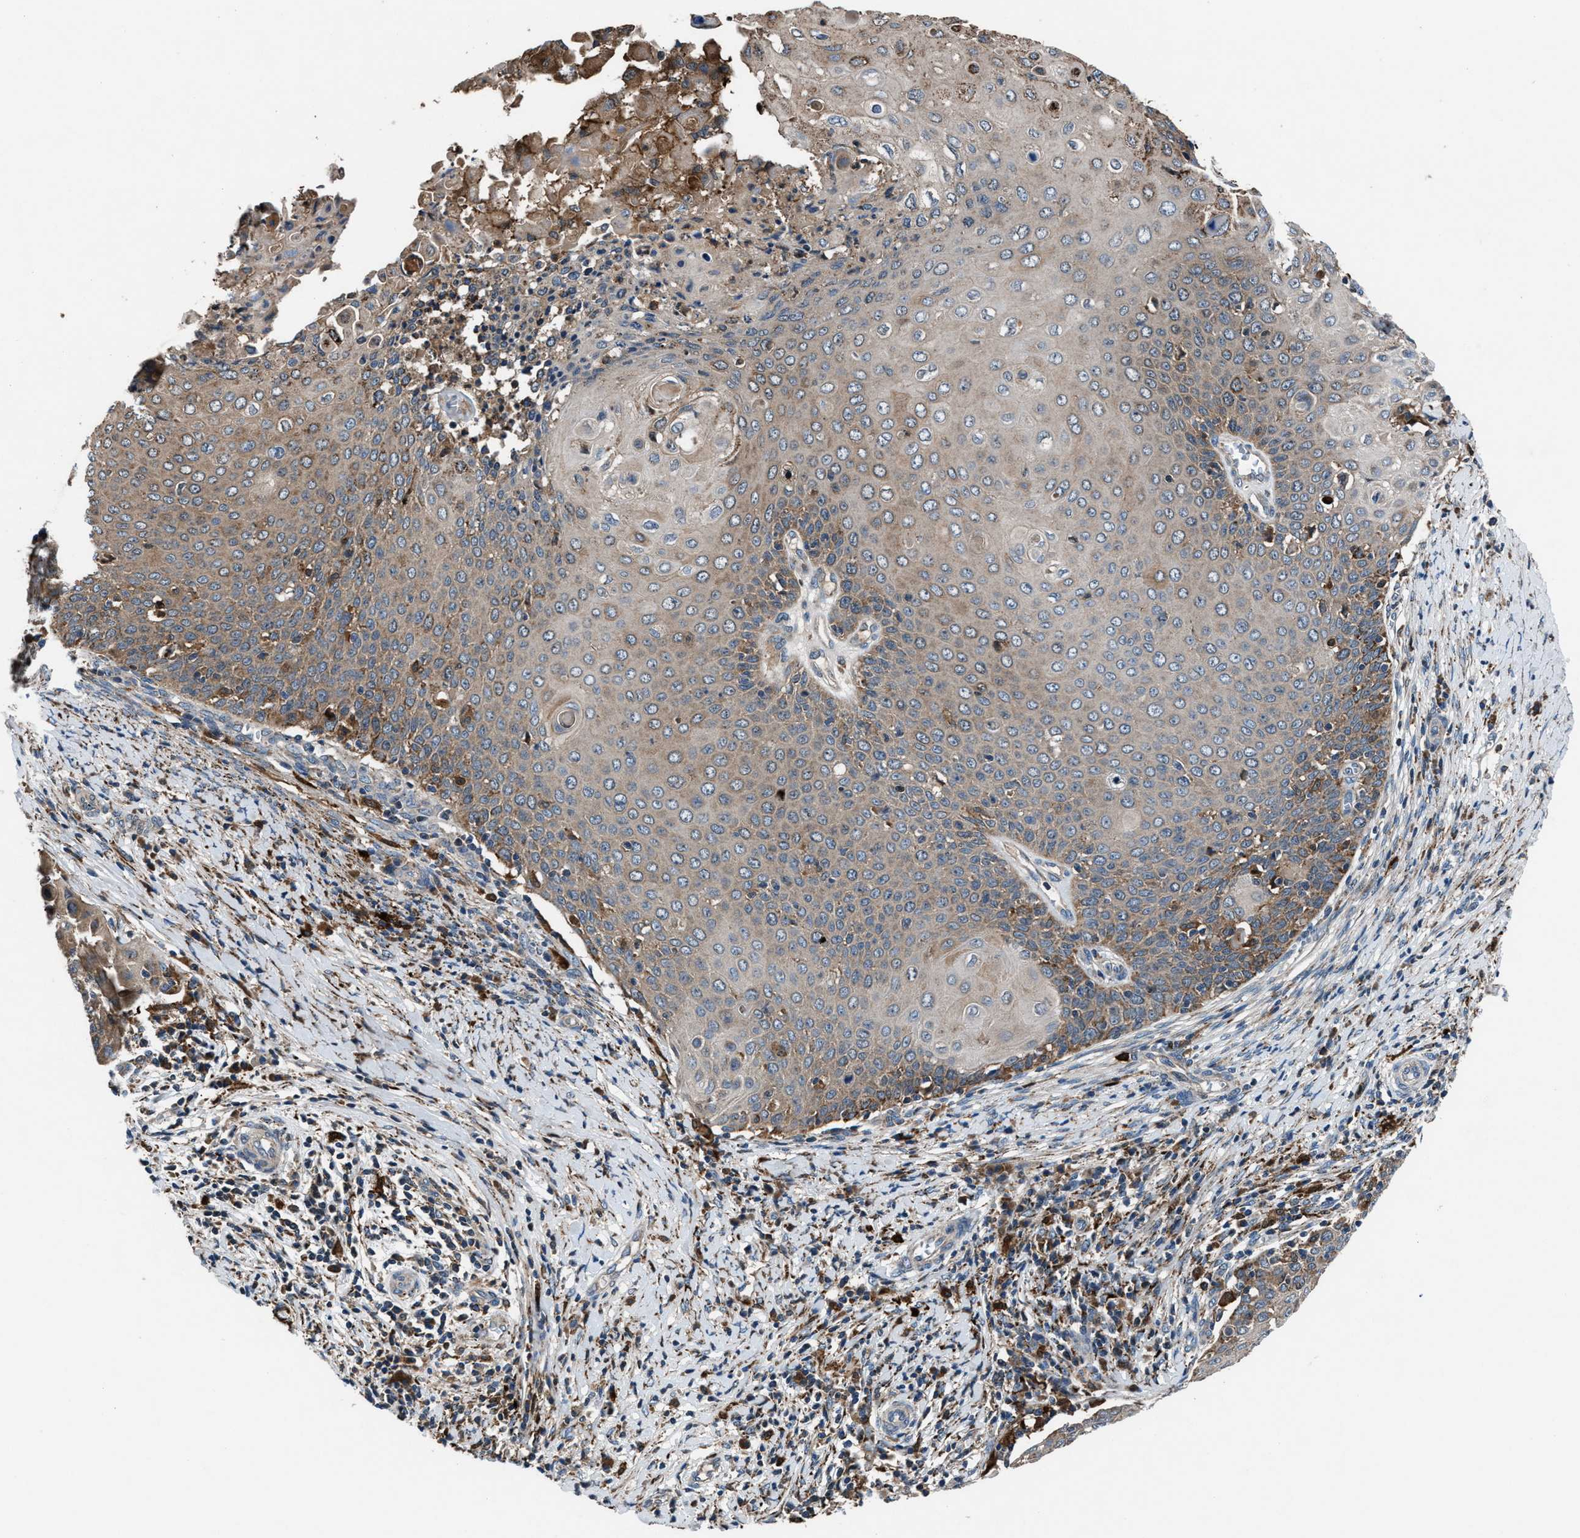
{"staining": {"intensity": "weak", "quantity": "<25%", "location": "cytoplasmic/membranous"}, "tissue": "cervical cancer", "cell_type": "Tumor cells", "image_type": "cancer", "snomed": [{"axis": "morphology", "description": "Squamous cell carcinoma, NOS"}, {"axis": "topography", "description": "Cervix"}], "caption": "Tumor cells show no significant positivity in cervical squamous cell carcinoma. (DAB (3,3'-diaminobenzidine) immunohistochemistry visualized using brightfield microscopy, high magnification).", "gene": "FAM221A", "patient": {"sex": "female", "age": 39}}